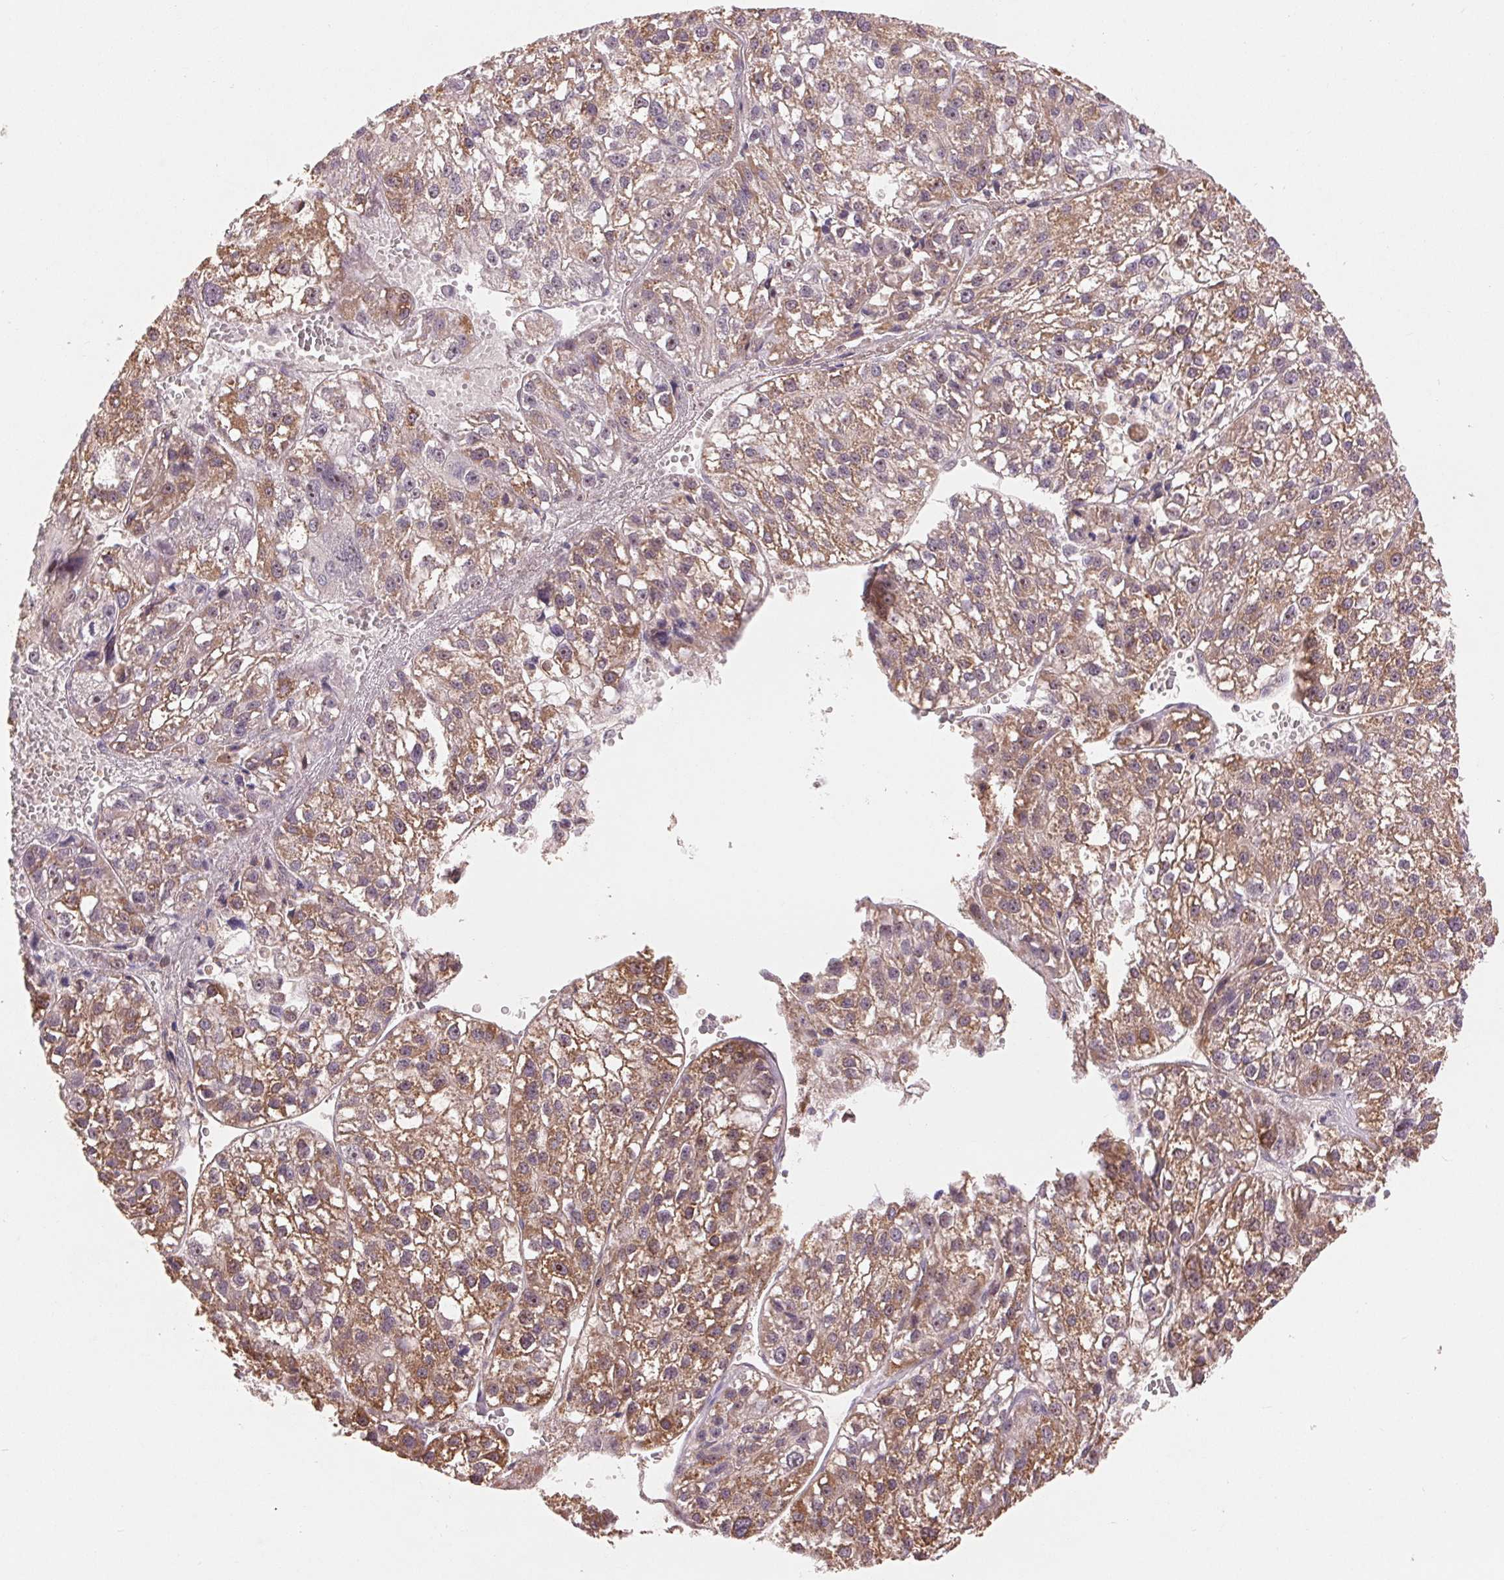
{"staining": {"intensity": "moderate", "quantity": "25%-75%", "location": "cytoplasmic/membranous"}, "tissue": "liver cancer", "cell_type": "Tumor cells", "image_type": "cancer", "snomed": [{"axis": "morphology", "description": "Carcinoma, Hepatocellular, NOS"}, {"axis": "topography", "description": "Liver"}], "caption": "Hepatocellular carcinoma (liver) was stained to show a protein in brown. There is medium levels of moderate cytoplasmic/membranous expression in approximately 25%-75% of tumor cells.", "gene": "RANBP3L", "patient": {"sex": "female", "age": 70}}